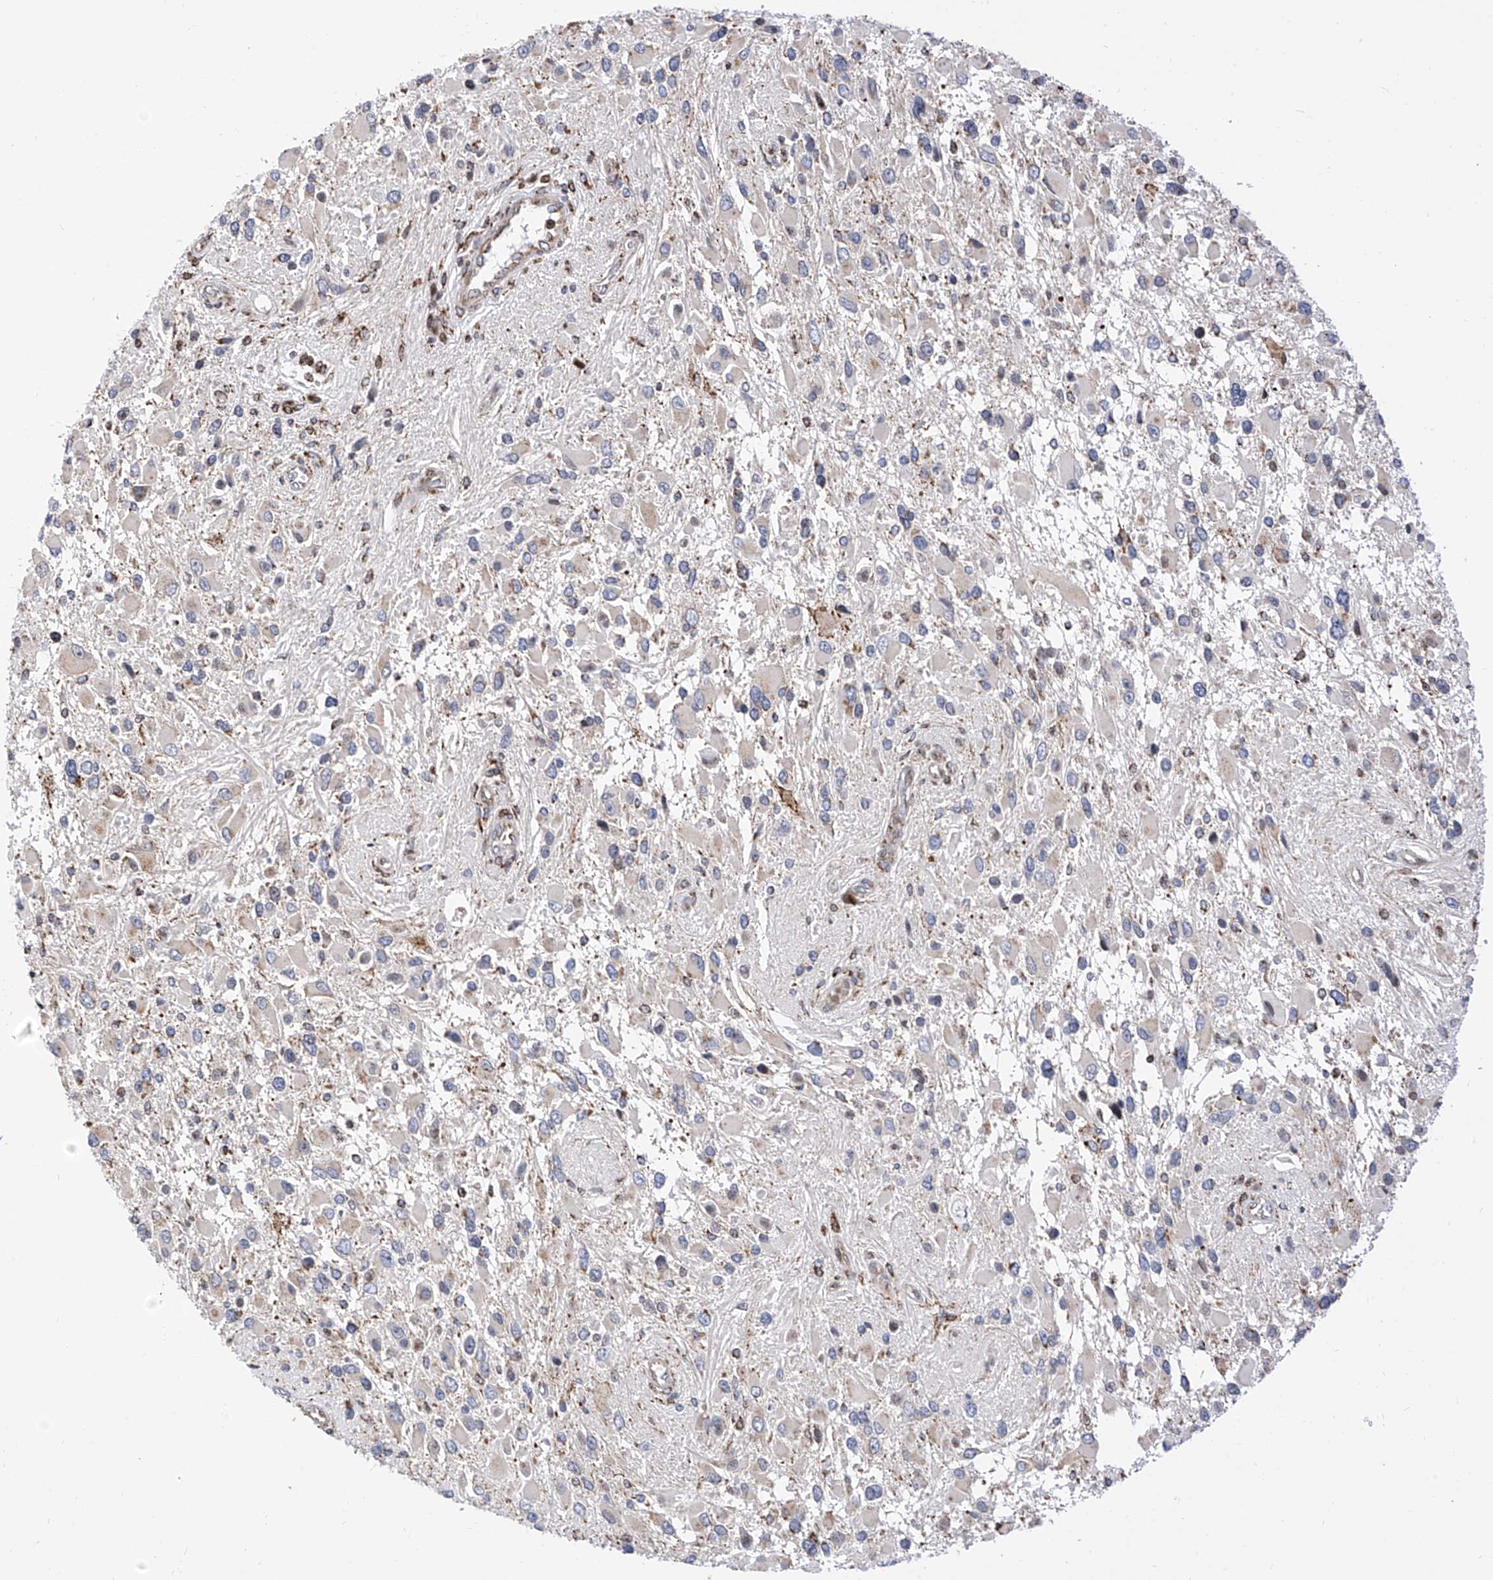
{"staining": {"intensity": "negative", "quantity": "none", "location": "none"}, "tissue": "glioma", "cell_type": "Tumor cells", "image_type": "cancer", "snomed": [{"axis": "morphology", "description": "Glioma, malignant, High grade"}, {"axis": "topography", "description": "Brain"}], "caption": "The immunohistochemistry (IHC) photomicrograph has no significant positivity in tumor cells of glioma tissue.", "gene": "TTLL8", "patient": {"sex": "male", "age": 53}}